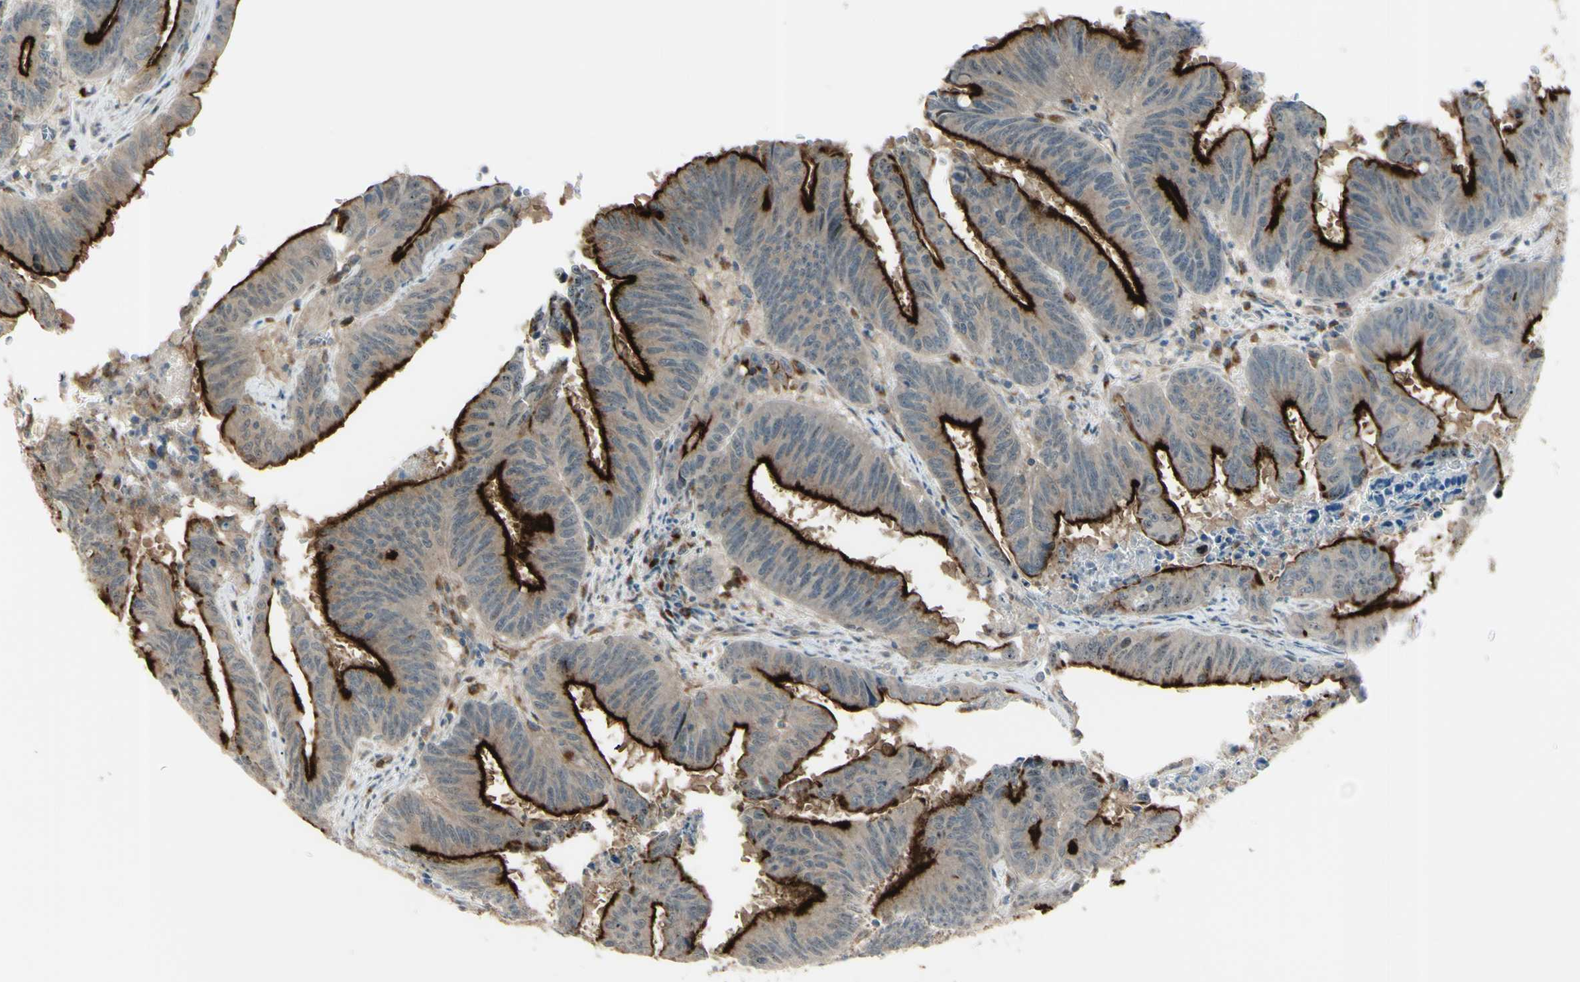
{"staining": {"intensity": "strong", "quantity": "25%-75%", "location": "cytoplasmic/membranous"}, "tissue": "colorectal cancer", "cell_type": "Tumor cells", "image_type": "cancer", "snomed": [{"axis": "morphology", "description": "Adenocarcinoma, NOS"}, {"axis": "topography", "description": "Colon"}], "caption": "An immunohistochemistry image of neoplastic tissue is shown. Protein staining in brown labels strong cytoplasmic/membranous positivity in colorectal cancer within tumor cells.", "gene": "LMTK2", "patient": {"sex": "male", "age": 45}}